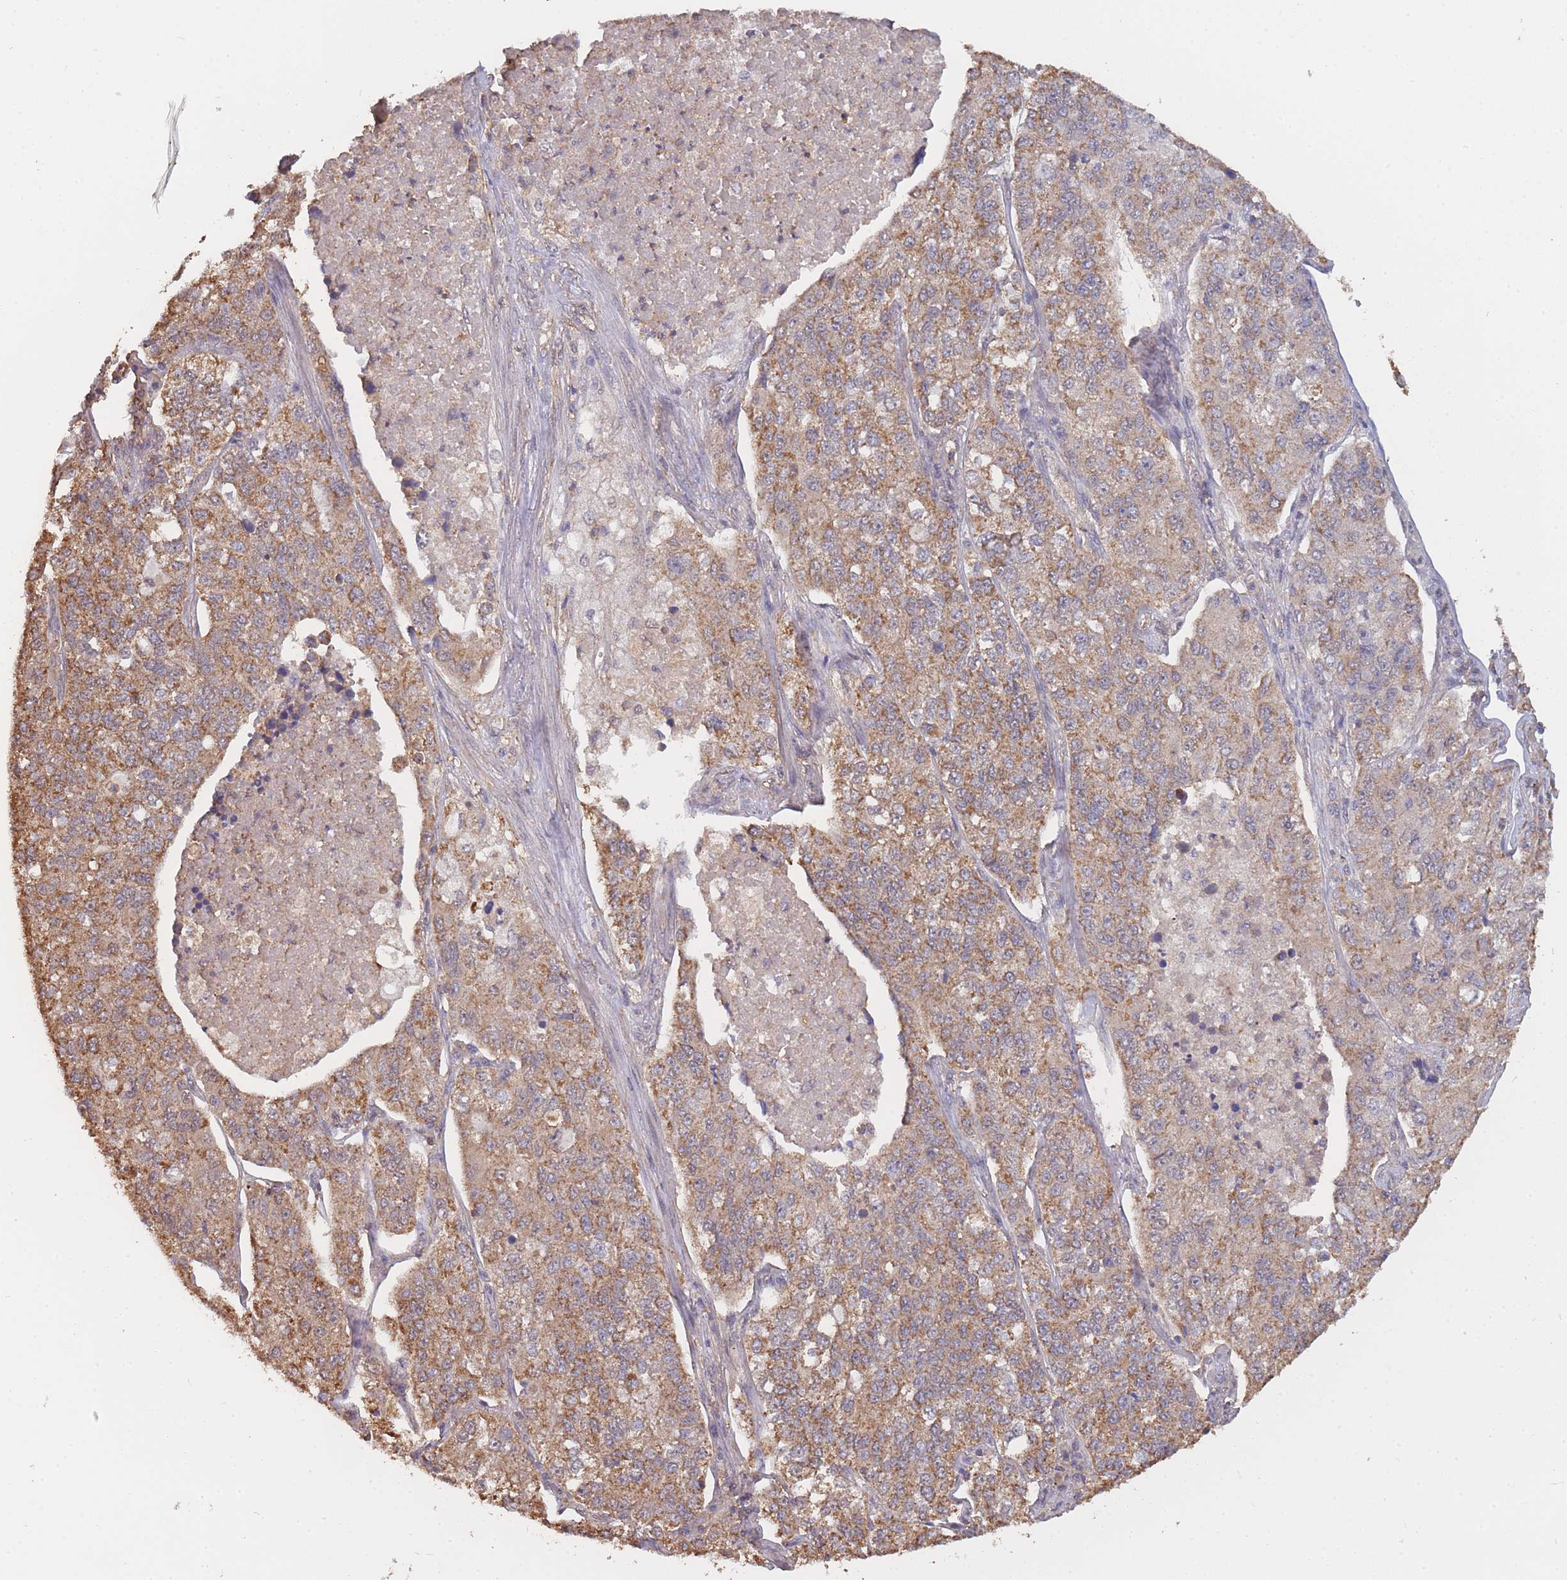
{"staining": {"intensity": "moderate", "quantity": ">75%", "location": "cytoplasmic/membranous"}, "tissue": "lung cancer", "cell_type": "Tumor cells", "image_type": "cancer", "snomed": [{"axis": "morphology", "description": "Adenocarcinoma, NOS"}, {"axis": "topography", "description": "Lung"}], "caption": "A photomicrograph showing moderate cytoplasmic/membranous positivity in about >75% of tumor cells in lung cancer, as visualized by brown immunohistochemical staining.", "gene": "METRN", "patient": {"sex": "male", "age": 49}}